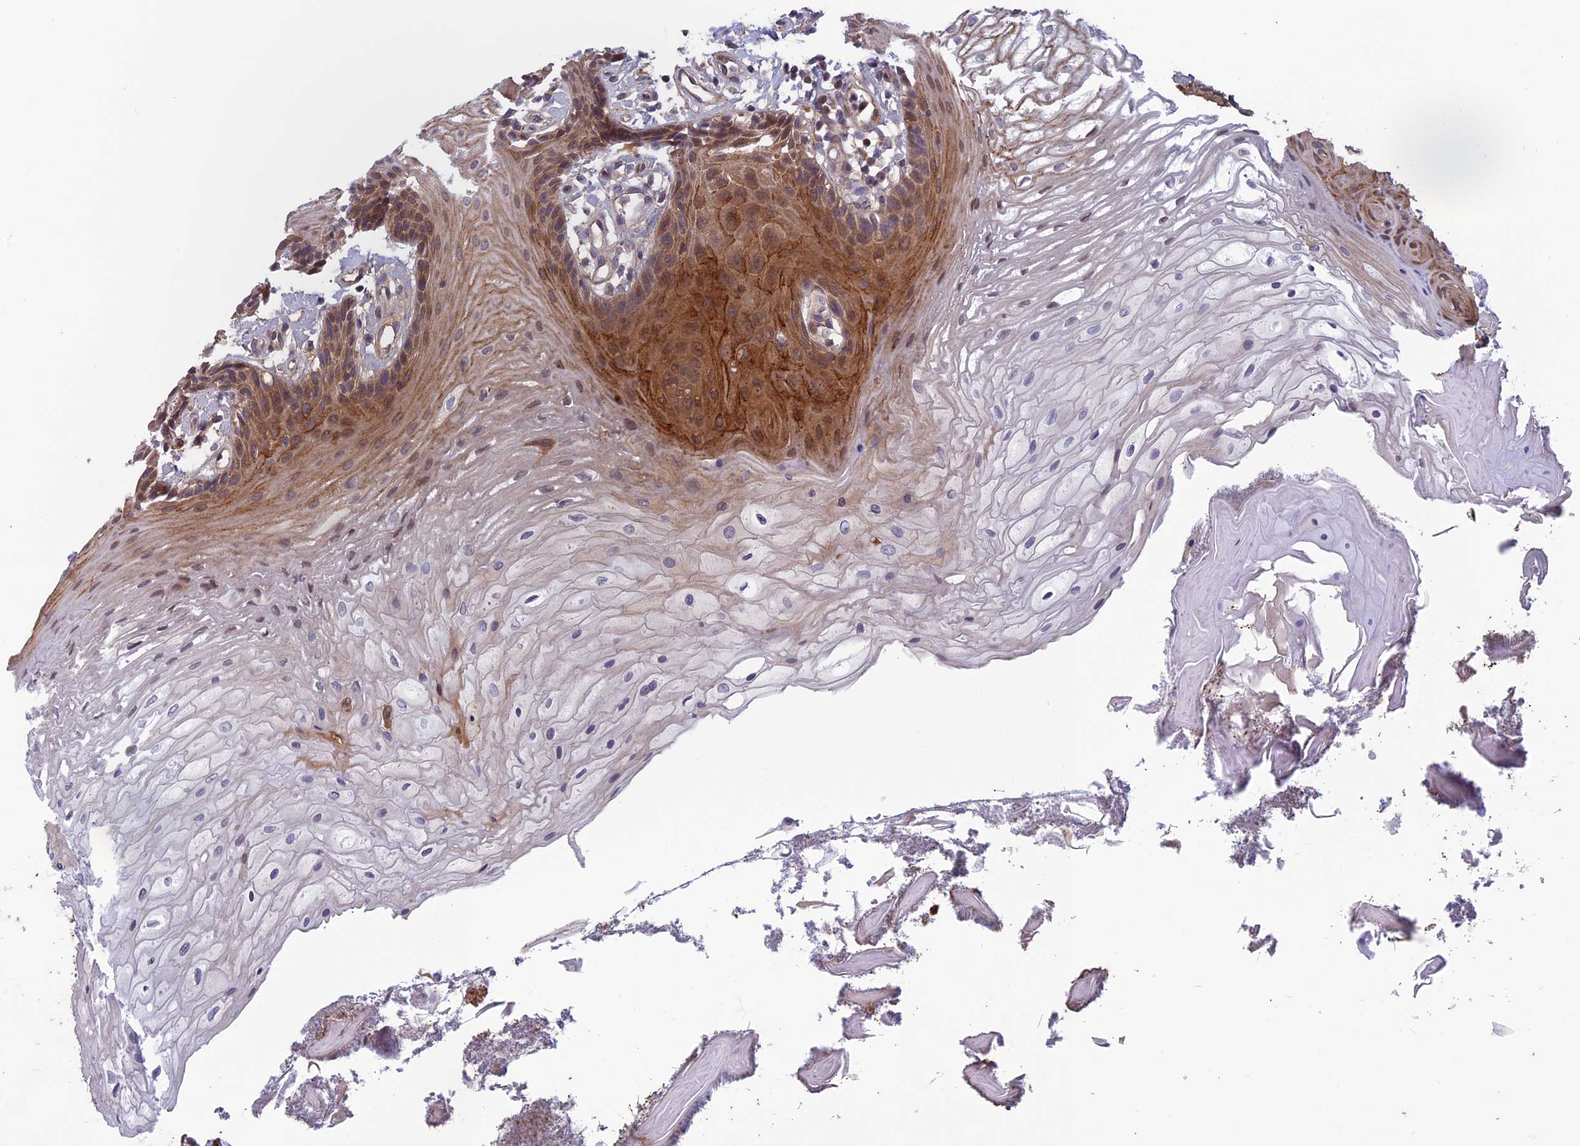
{"staining": {"intensity": "moderate", "quantity": "25%-75%", "location": "cytoplasmic/membranous,nuclear"}, "tissue": "oral mucosa", "cell_type": "Squamous epithelial cells", "image_type": "normal", "snomed": [{"axis": "morphology", "description": "Normal tissue, NOS"}, {"axis": "topography", "description": "Oral tissue"}], "caption": "This histopathology image exhibits IHC staining of normal human oral mucosa, with medium moderate cytoplasmic/membranous,nuclear expression in approximately 25%-75% of squamous epithelial cells.", "gene": "FADS1", "patient": {"sex": "female", "age": 80}}